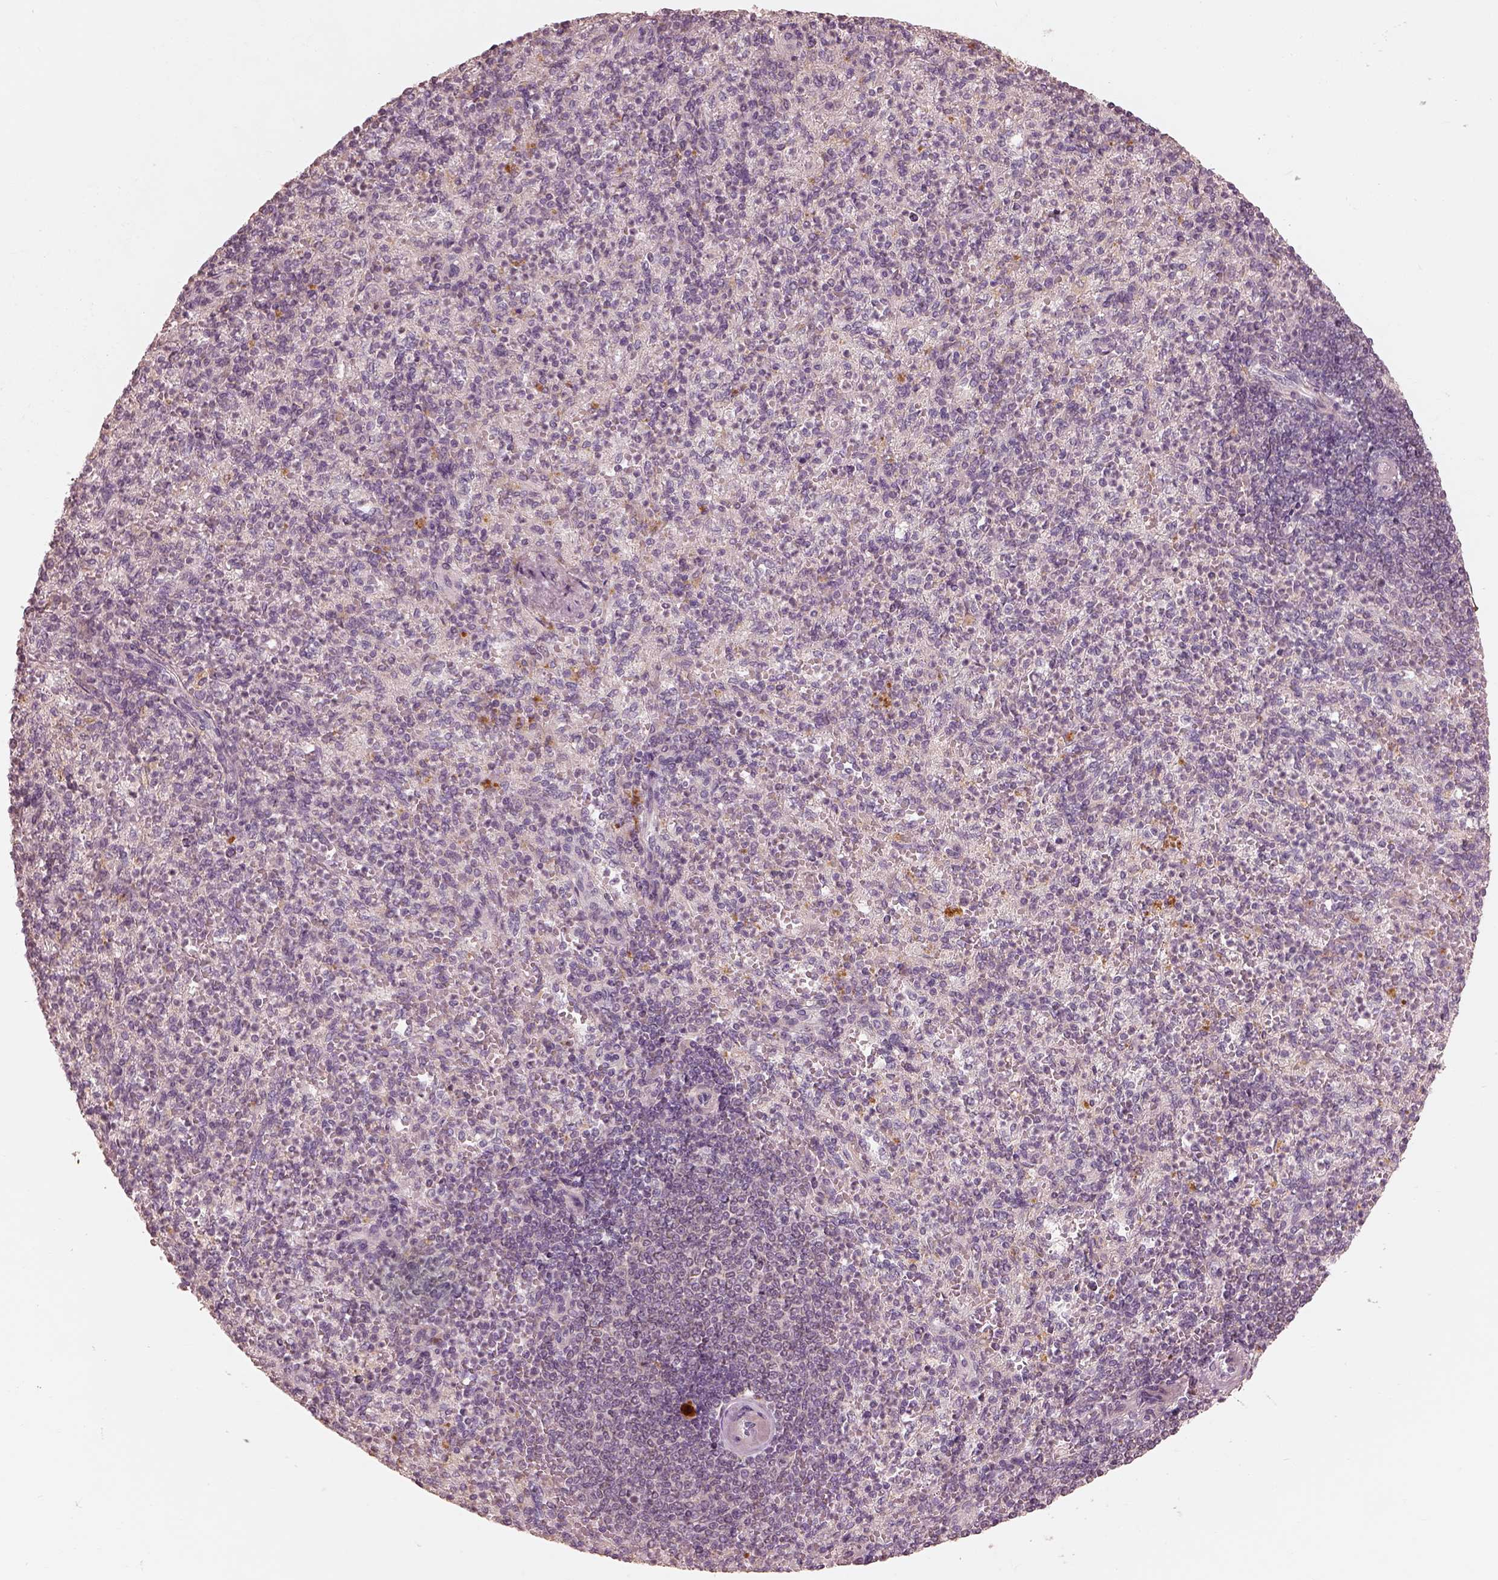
{"staining": {"intensity": "negative", "quantity": "none", "location": "none"}, "tissue": "spleen", "cell_type": "Cells in red pulp", "image_type": "normal", "snomed": [{"axis": "morphology", "description": "Normal tissue, NOS"}, {"axis": "topography", "description": "Spleen"}], "caption": "High magnification brightfield microscopy of unremarkable spleen stained with DAB (3,3'-diaminobenzidine) (brown) and counterstained with hematoxylin (blue): cells in red pulp show no significant staining. (Immunohistochemistry, brightfield microscopy, high magnification).", "gene": "SLC25A46", "patient": {"sex": "female", "age": 74}}